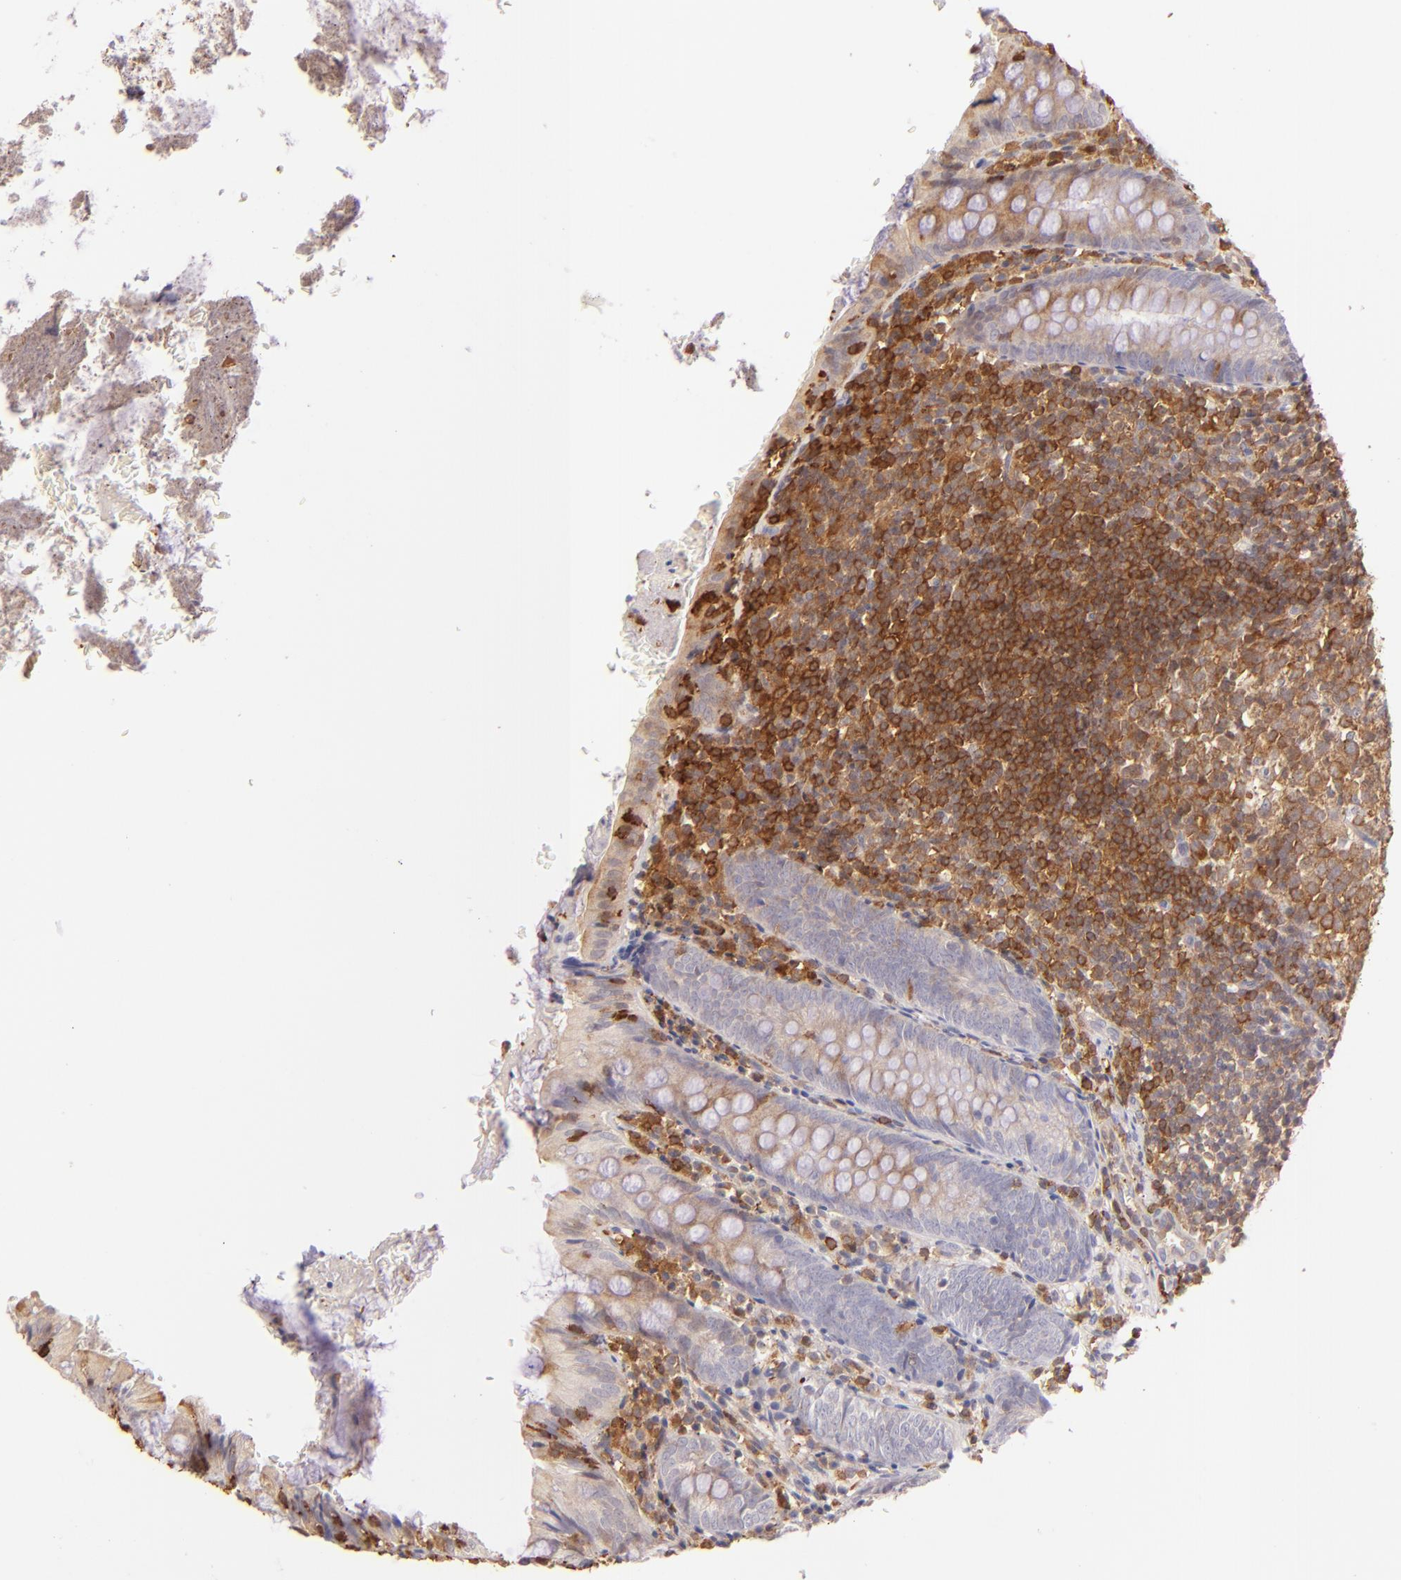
{"staining": {"intensity": "weak", "quantity": "25%-75%", "location": "cytoplasmic/membranous"}, "tissue": "appendix", "cell_type": "Glandular cells", "image_type": "normal", "snomed": [{"axis": "morphology", "description": "Normal tissue, NOS"}, {"axis": "topography", "description": "Appendix"}], "caption": "Immunohistochemistry photomicrograph of benign appendix: human appendix stained using immunohistochemistry (IHC) exhibits low levels of weak protein expression localized specifically in the cytoplasmic/membranous of glandular cells, appearing as a cytoplasmic/membranous brown color.", "gene": "BTK", "patient": {"sex": "female", "age": 10}}